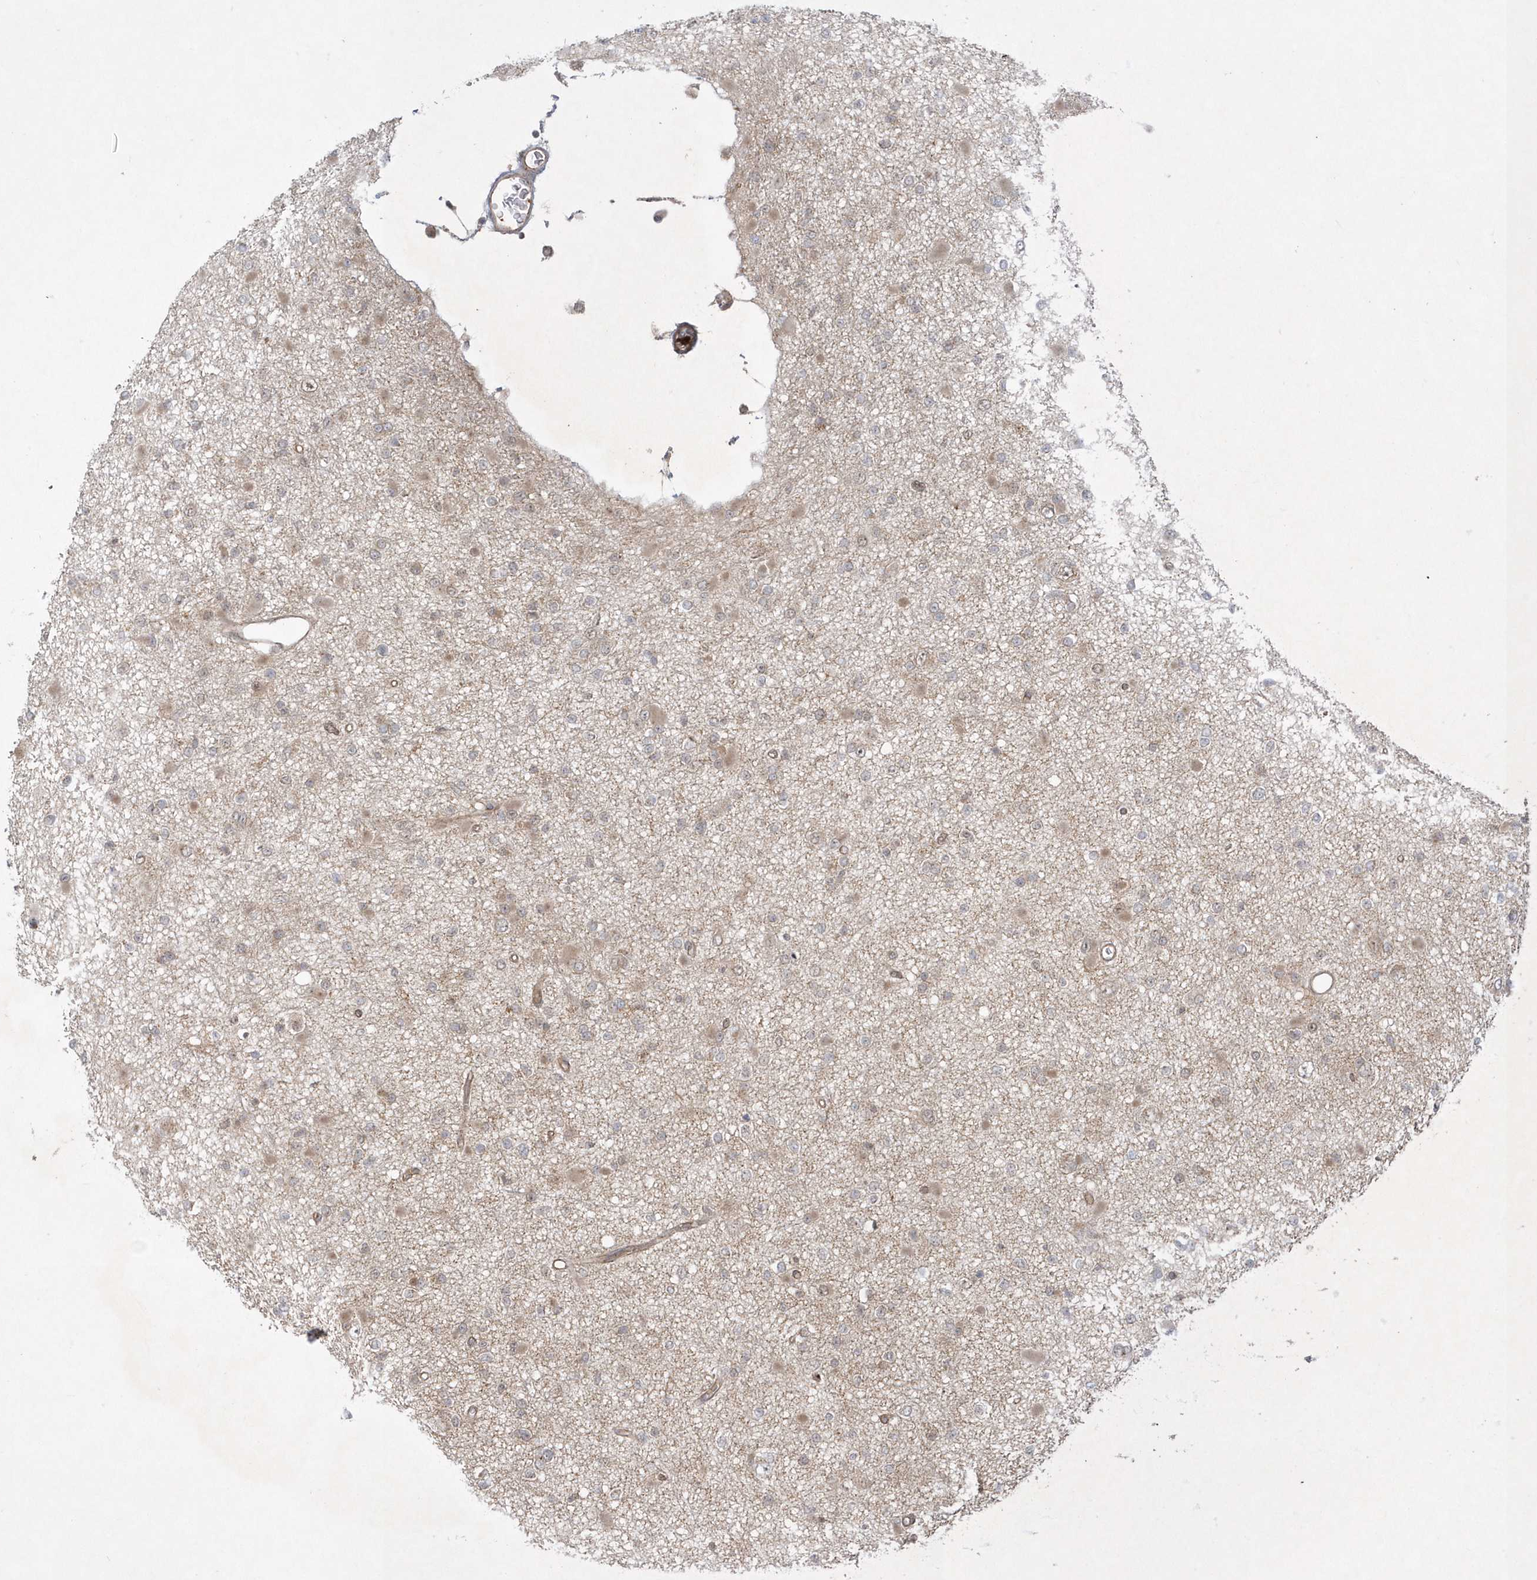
{"staining": {"intensity": "weak", "quantity": "25%-75%", "location": "cytoplasmic/membranous"}, "tissue": "glioma", "cell_type": "Tumor cells", "image_type": "cancer", "snomed": [{"axis": "morphology", "description": "Glioma, malignant, Low grade"}, {"axis": "topography", "description": "Brain"}], "caption": "Glioma stained with a protein marker reveals weak staining in tumor cells.", "gene": "NAF1", "patient": {"sex": "female", "age": 22}}